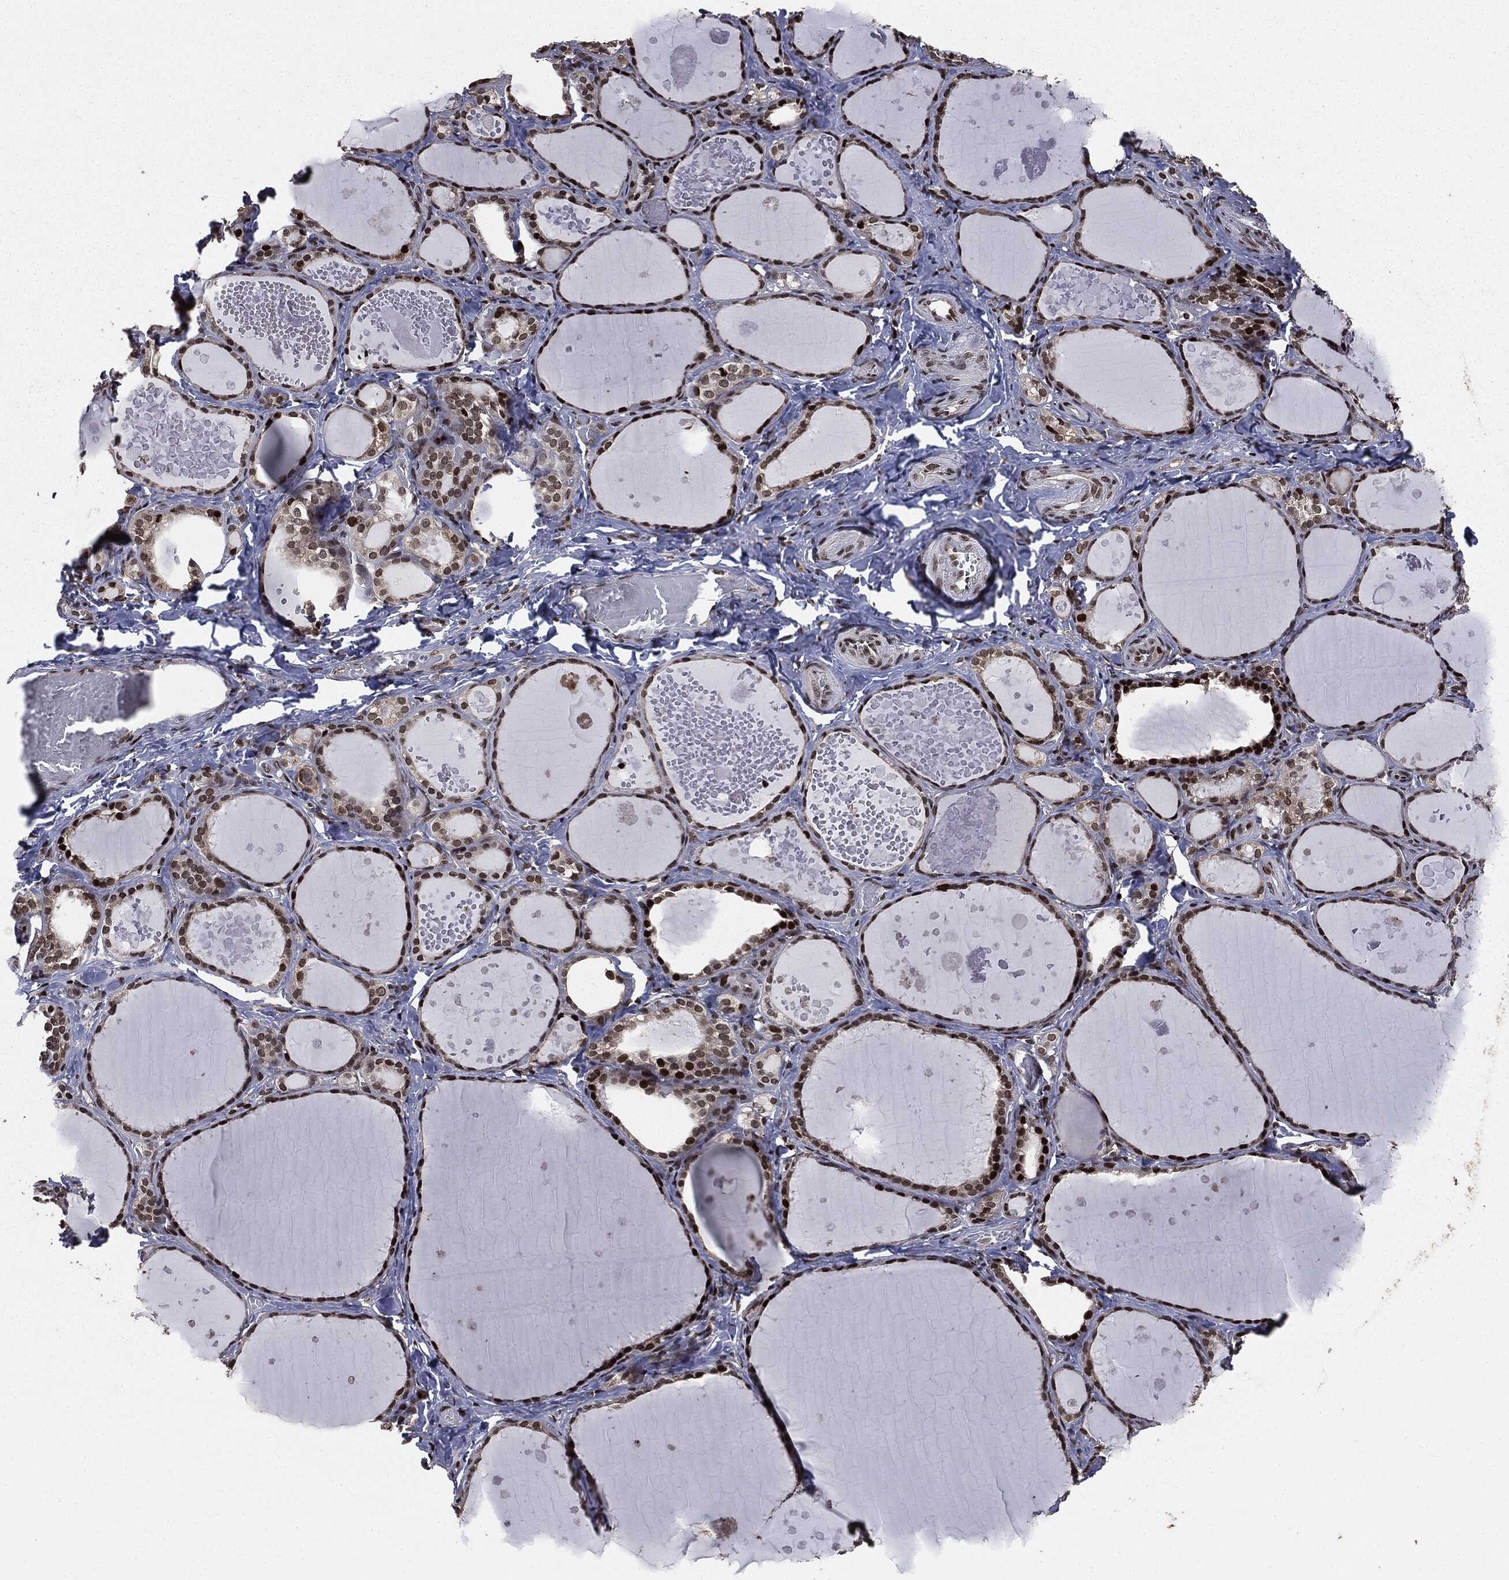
{"staining": {"intensity": "strong", "quantity": ">75%", "location": "nuclear"}, "tissue": "thyroid gland", "cell_type": "Glandular cells", "image_type": "normal", "snomed": [{"axis": "morphology", "description": "Normal tissue, NOS"}, {"axis": "topography", "description": "Thyroid gland"}], "caption": "Immunohistochemistry (IHC) of benign human thyroid gland exhibits high levels of strong nuclear staining in approximately >75% of glandular cells.", "gene": "DVL2", "patient": {"sex": "female", "age": 56}}